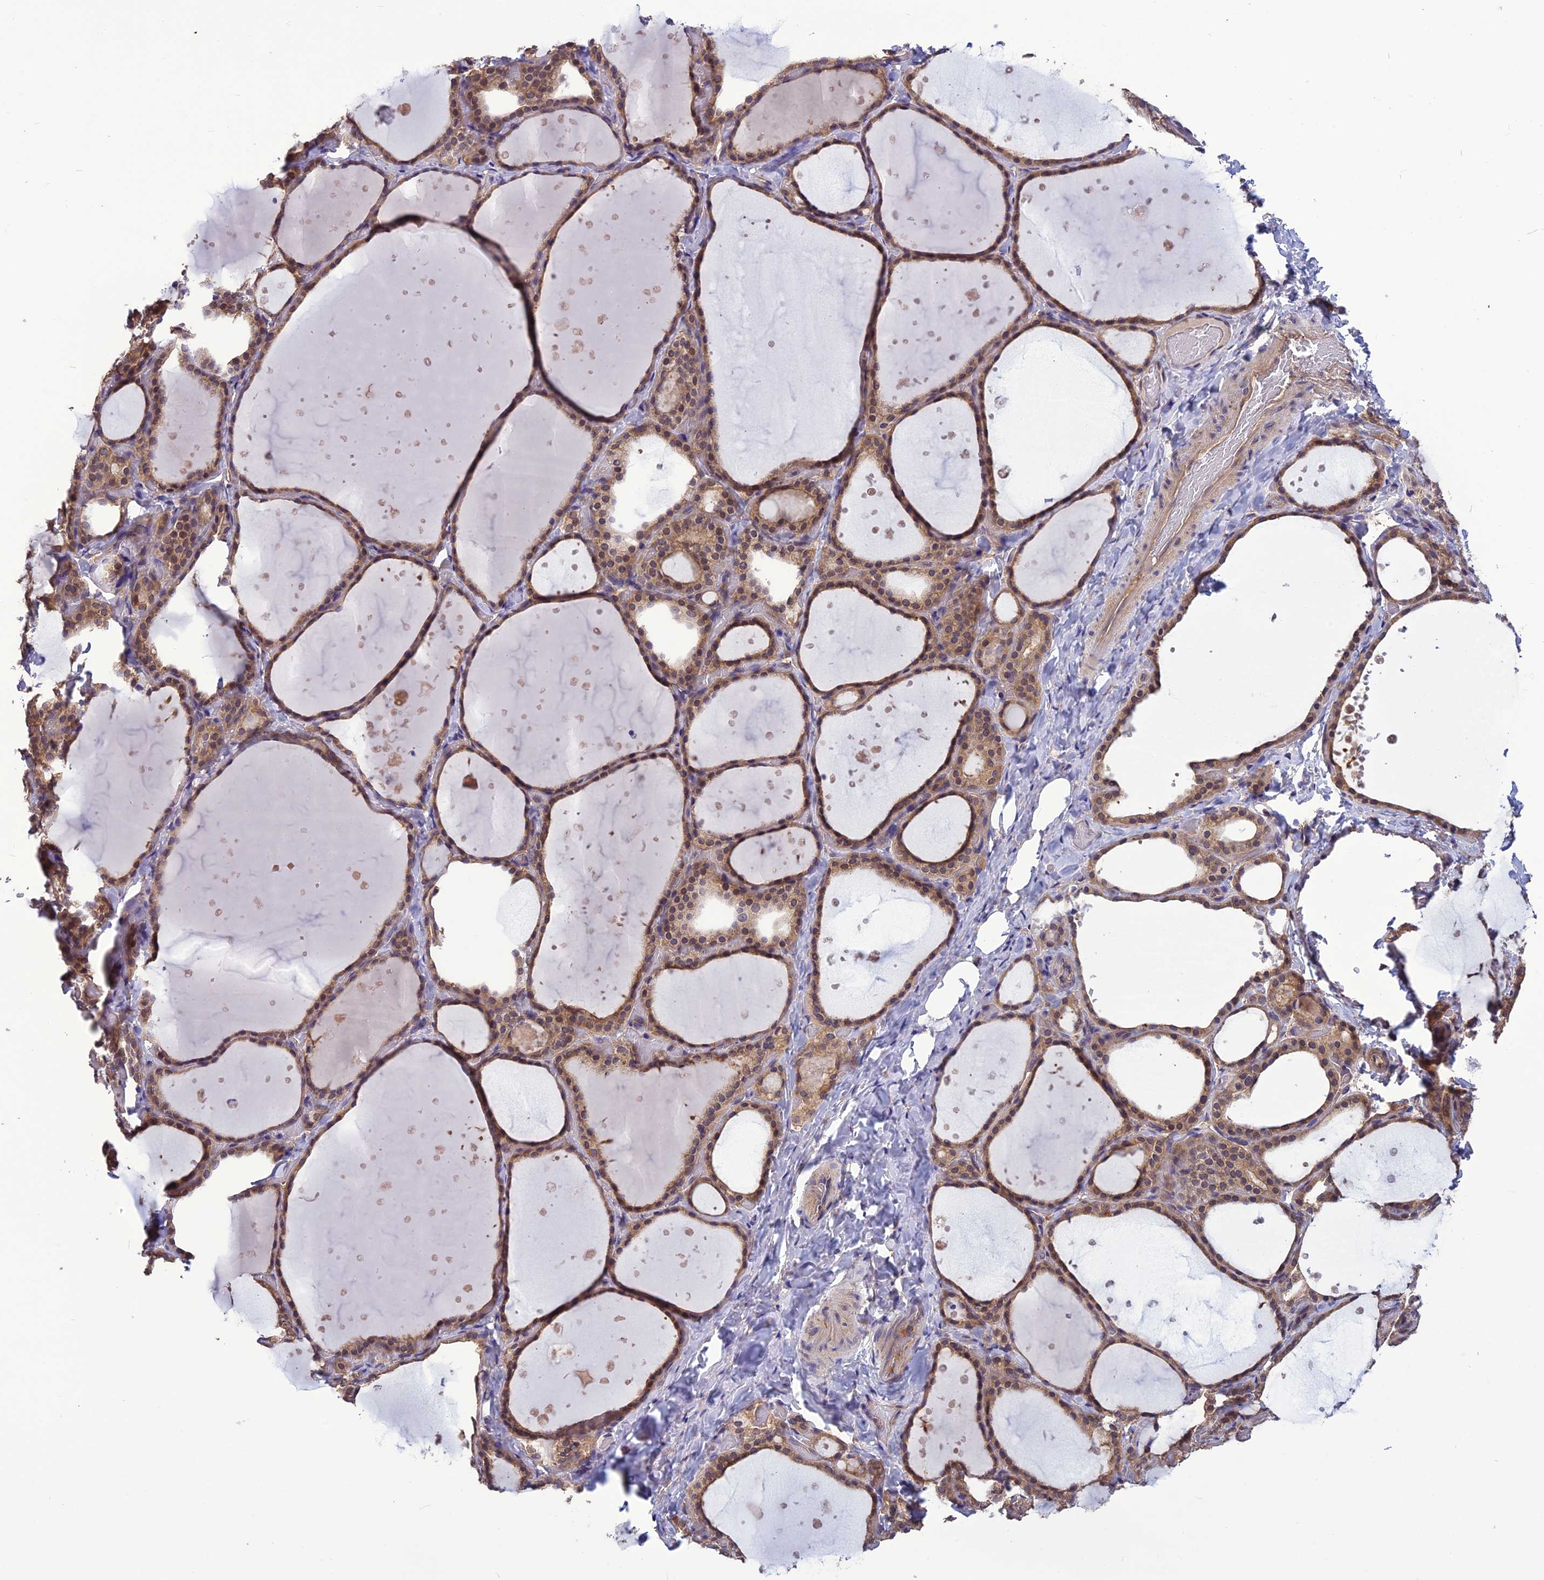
{"staining": {"intensity": "moderate", "quantity": ">75%", "location": "cytoplasmic/membranous"}, "tissue": "thyroid gland", "cell_type": "Glandular cells", "image_type": "normal", "snomed": [{"axis": "morphology", "description": "Normal tissue, NOS"}, {"axis": "topography", "description": "Thyroid gland"}], "caption": "Immunohistochemistry (IHC) of benign human thyroid gland exhibits medium levels of moderate cytoplasmic/membranous positivity in about >75% of glandular cells.", "gene": "PSMF1", "patient": {"sex": "female", "age": 44}}